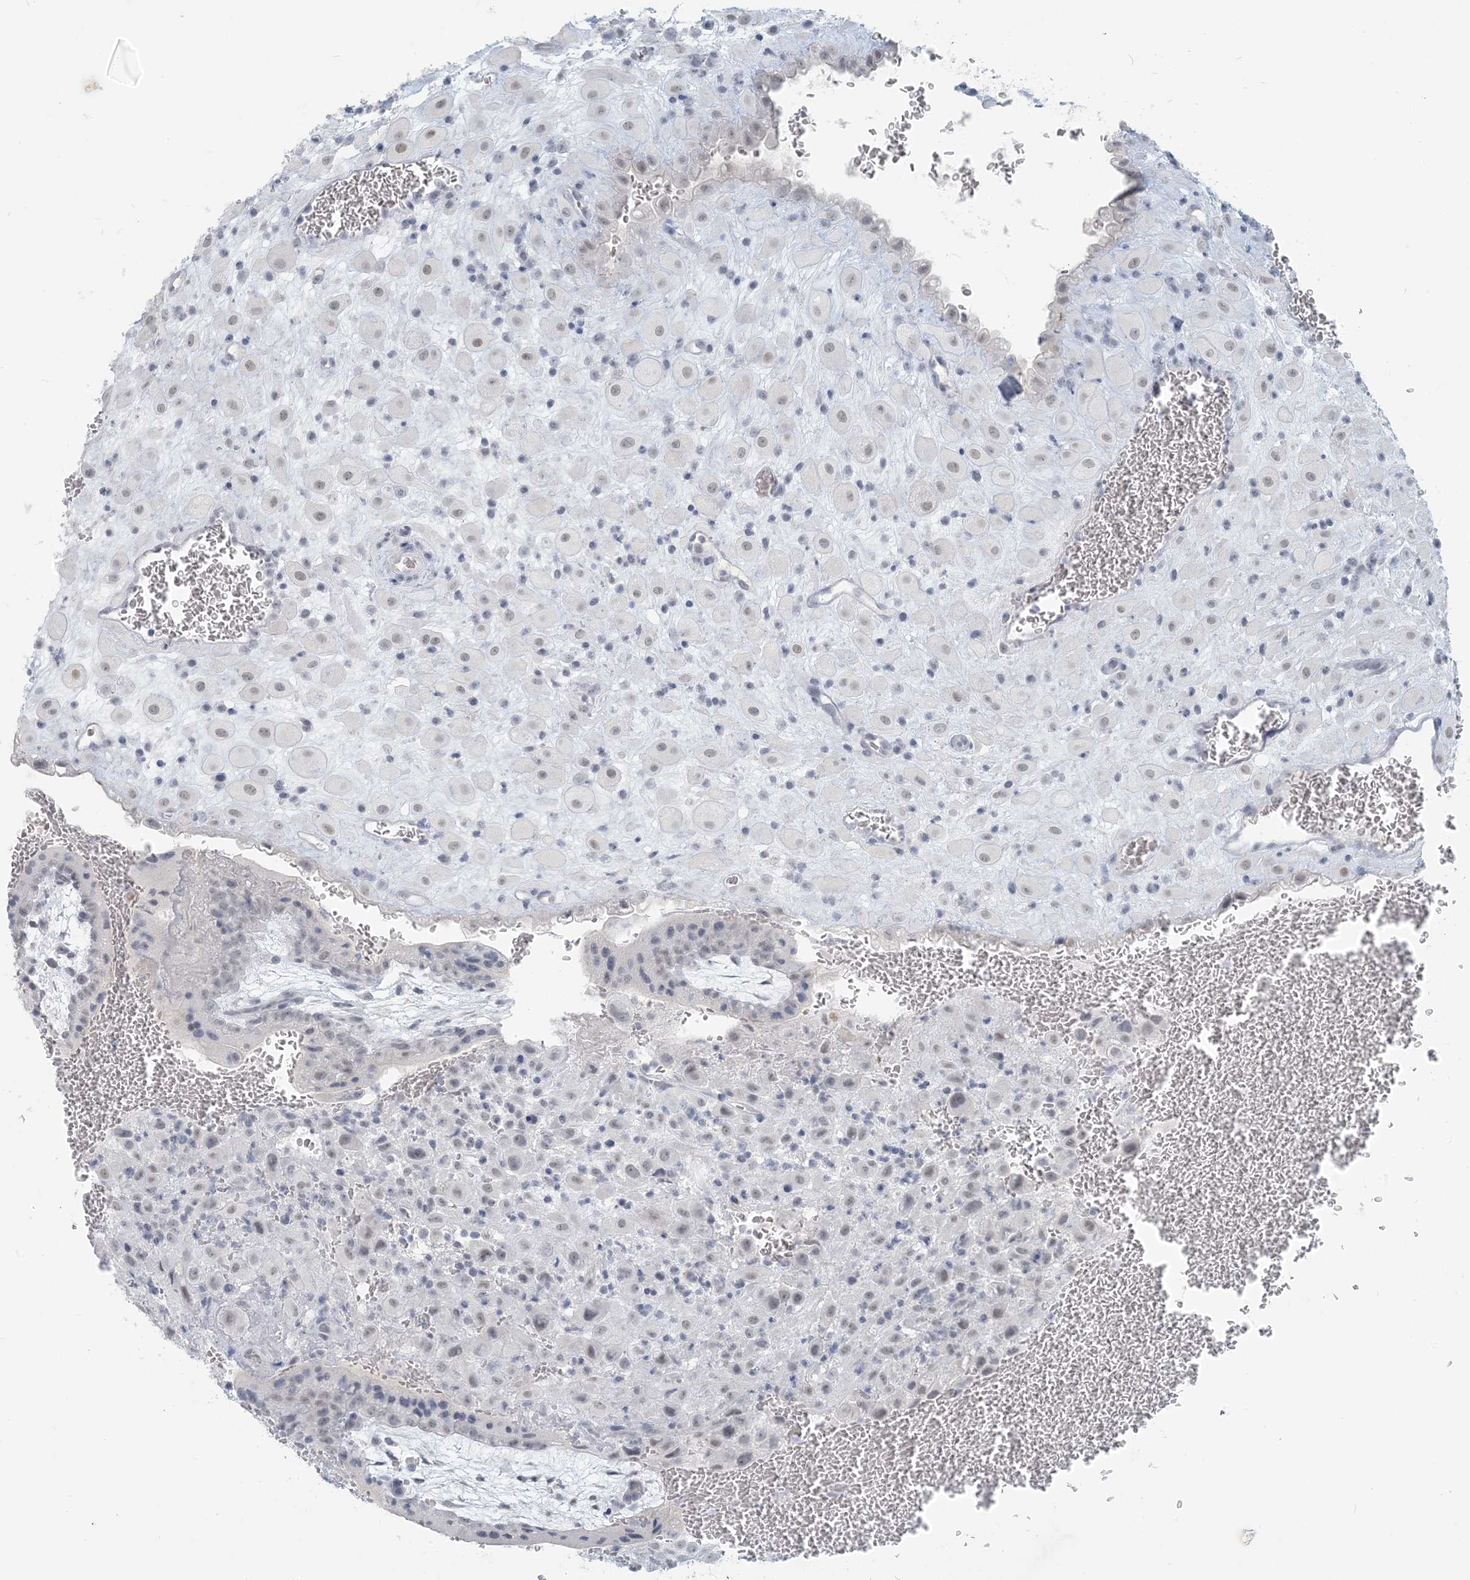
{"staining": {"intensity": "negative", "quantity": "none", "location": "none"}, "tissue": "placenta", "cell_type": "Decidual cells", "image_type": "normal", "snomed": [{"axis": "morphology", "description": "Normal tissue, NOS"}, {"axis": "topography", "description": "Placenta"}], "caption": "The histopathology image demonstrates no staining of decidual cells in normal placenta.", "gene": "SCML1", "patient": {"sex": "female", "age": 35}}